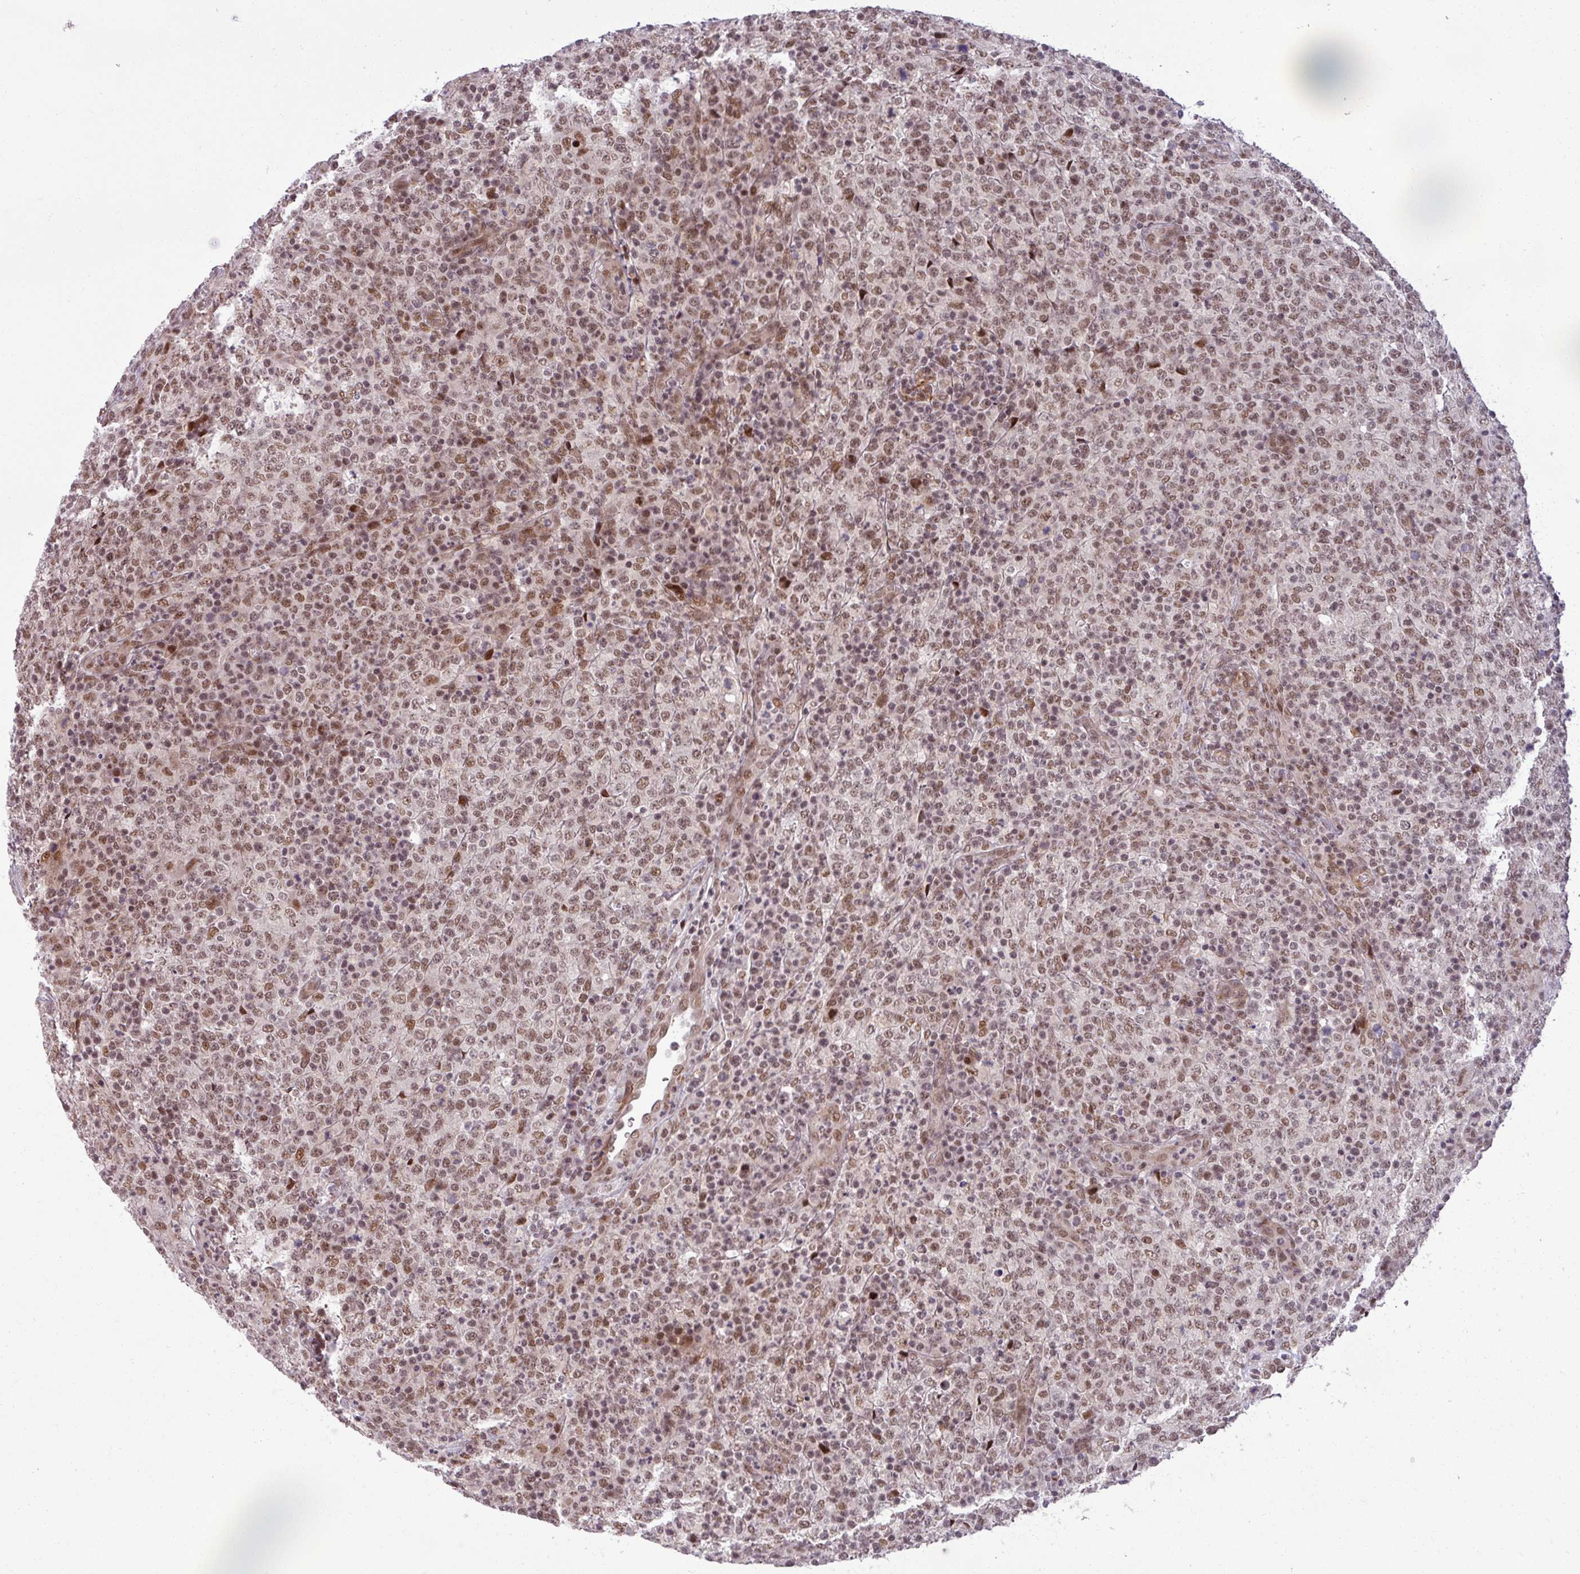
{"staining": {"intensity": "moderate", "quantity": ">75%", "location": "nuclear"}, "tissue": "lymphoma", "cell_type": "Tumor cells", "image_type": "cancer", "snomed": [{"axis": "morphology", "description": "Malignant lymphoma, non-Hodgkin's type, High grade"}, {"axis": "topography", "description": "Lymph node"}], "caption": "About >75% of tumor cells in human lymphoma demonstrate moderate nuclear protein positivity as visualized by brown immunohistochemical staining.", "gene": "PTPN20", "patient": {"sex": "male", "age": 54}}